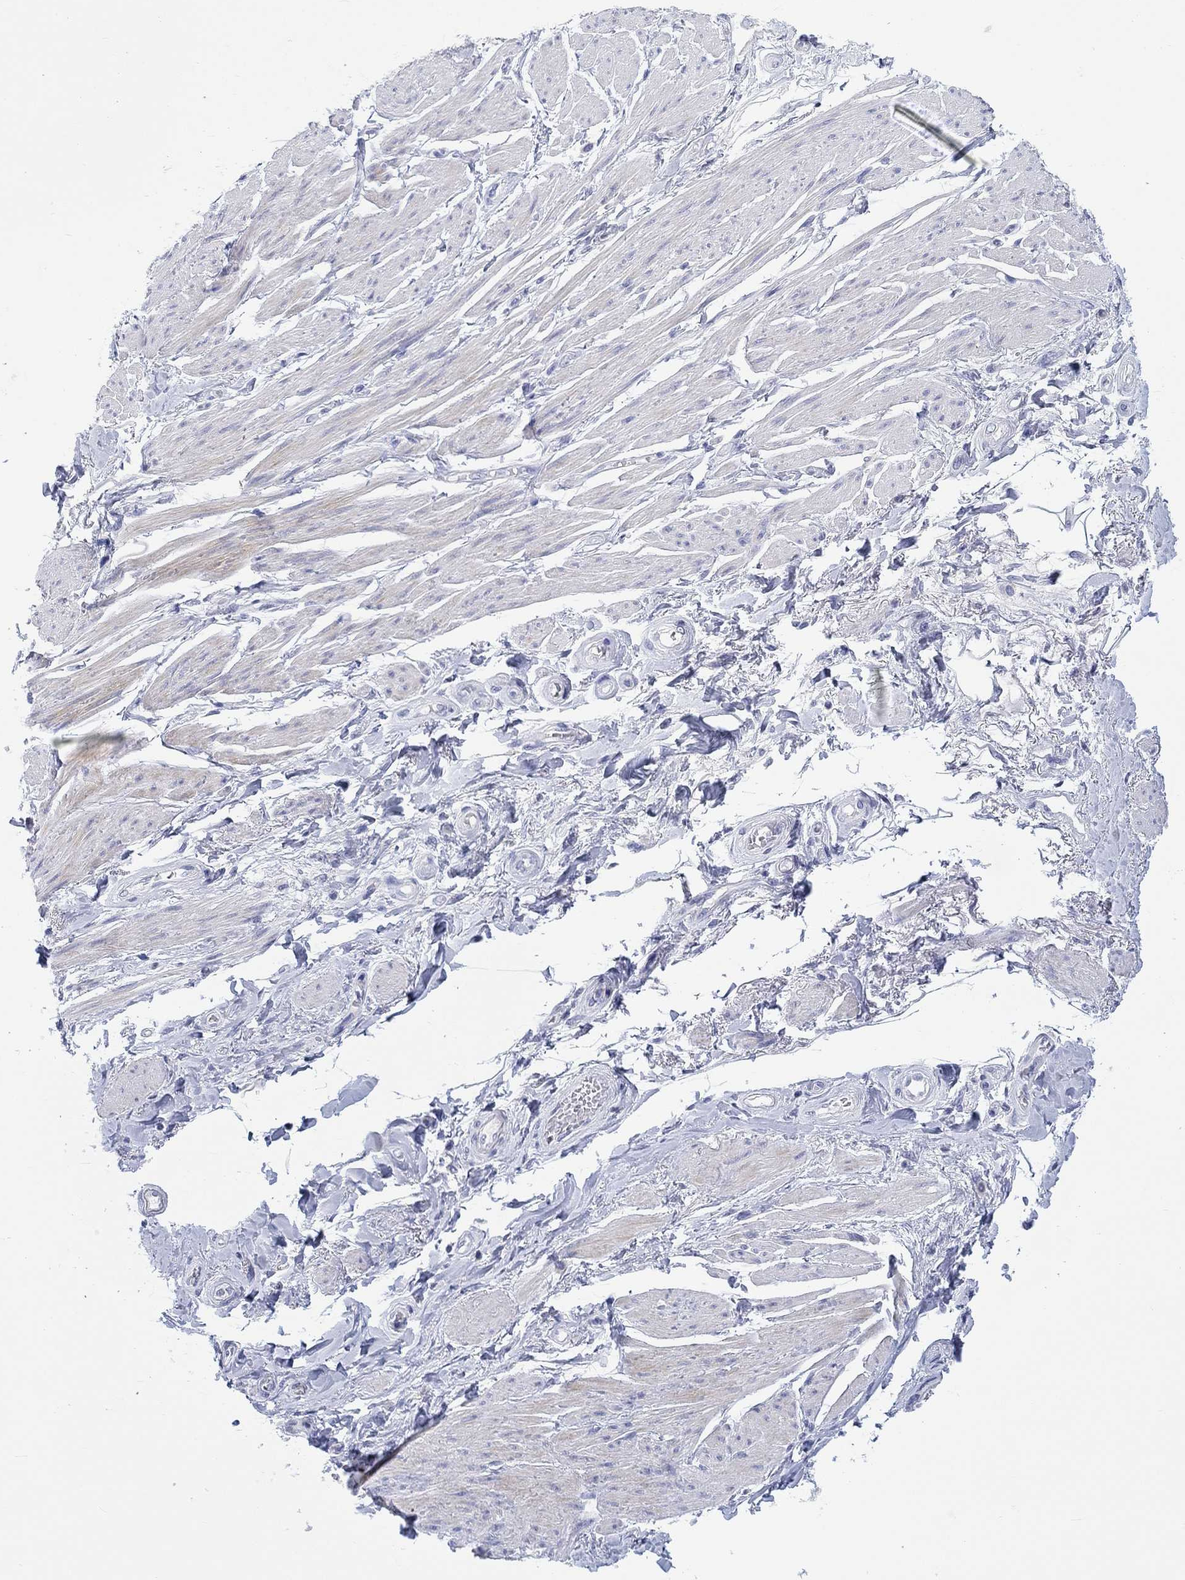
{"staining": {"intensity": "negative", "quantity": "none", "location": "none"}, "tissue": "adipose tissue", "cell_type": "Adipocytes", "image_type": "normal", "snomed": [{"axis": "morphology", "description": "Normal tissue, NOS"}, {"axis": "topography", "description": "Skeletal muscle"}, {"axis": "topography", "description": "Anal"}, {"axis": "topography", "description": "Peripheral nerve tissue"}], "caption": "IHC photomicrograph of unremarkable adipose tissue: adipose tissue stained with DAB reveals no significant protein positivity in adipocytes.", "gene": "MSI1", "patient": {"sex": "male", "age": 53}}